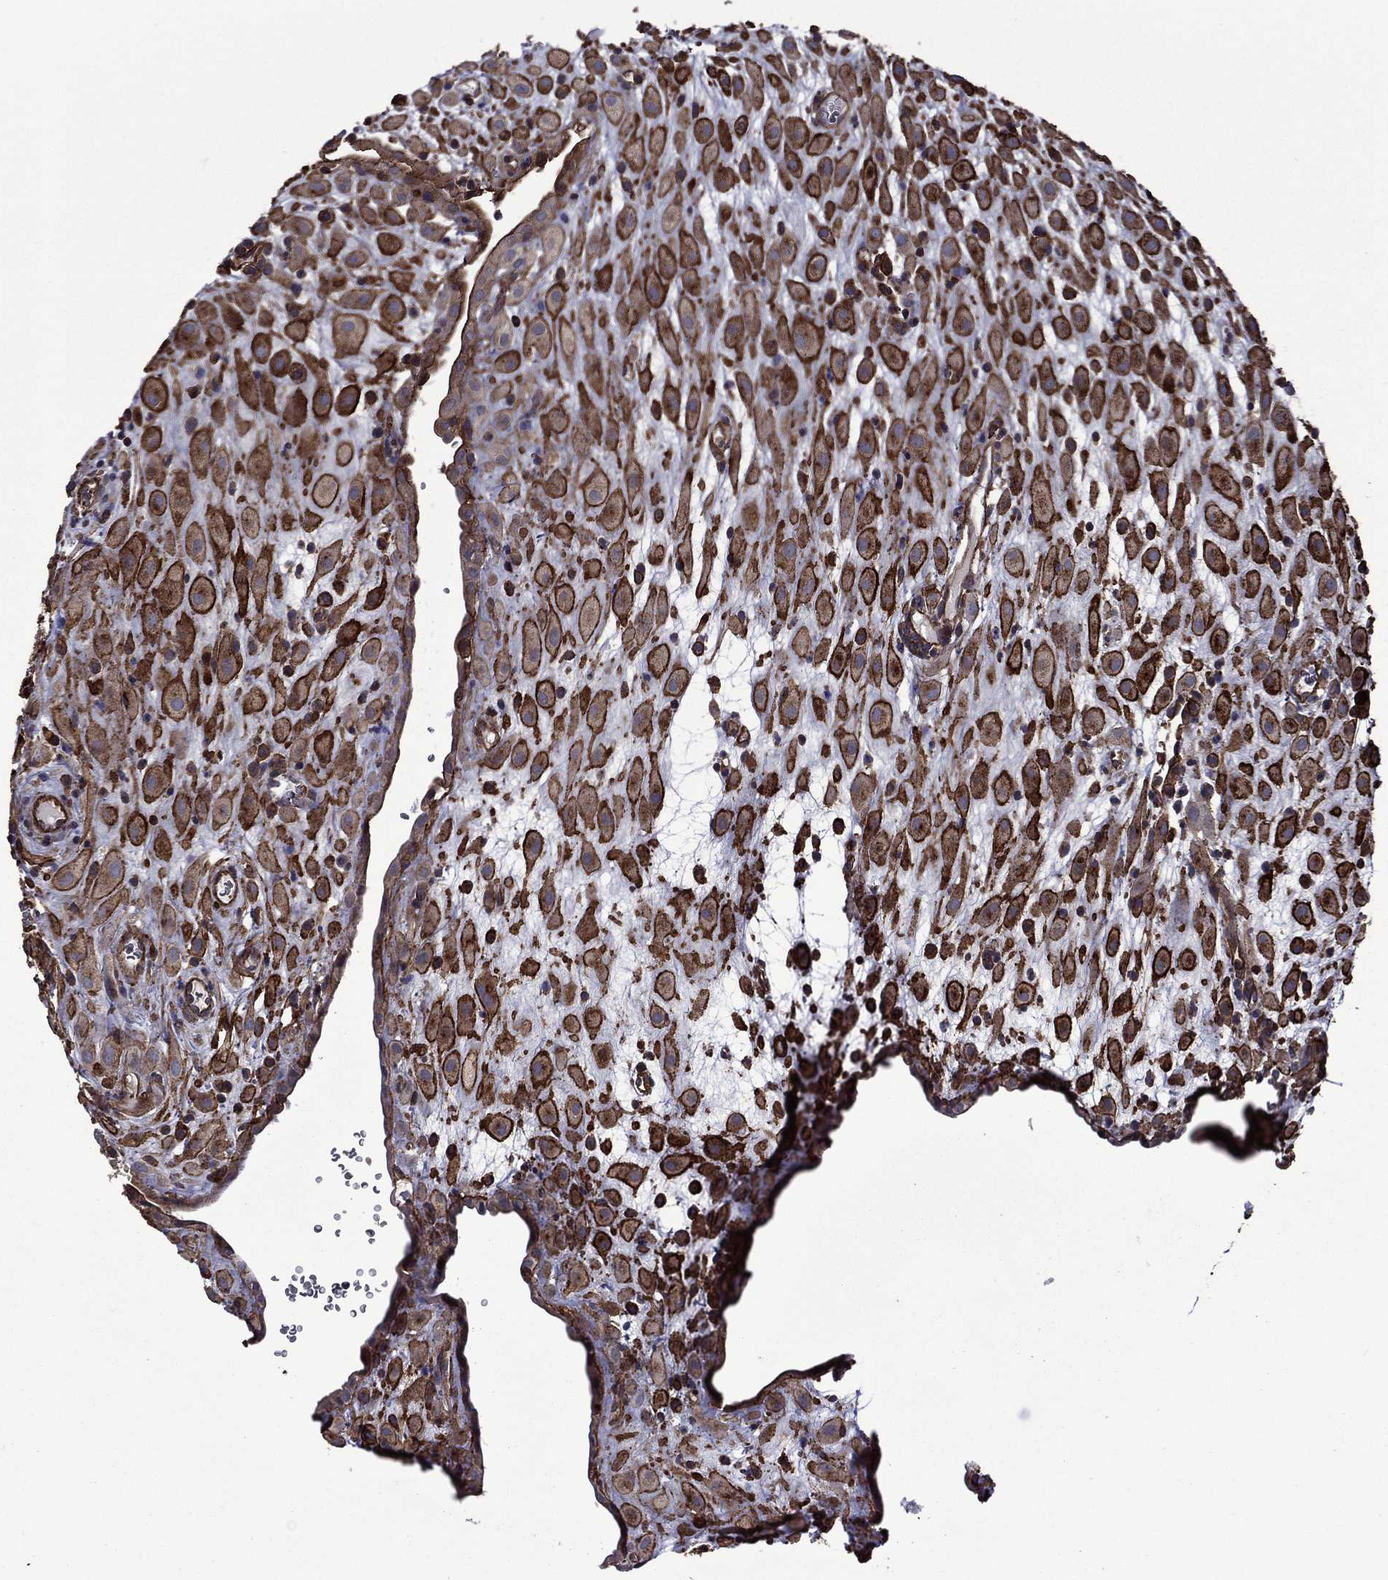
{"staining": {"intensity": "strong", "quantity": ">75%", "location": "cytoplasmic/membranous"}, "tissue": "placenta", "cell_type": "Decidual cells", "image_type": "normal", "snomed": [{"axis": "morphology", "description": "Normal tissue, NOS"}, {"axis": "topography", "description": "Placenta"}], "caption": "The histopathology image shows a brown stain indicating the presence of a protein in the cytoplasmic/membranous of decidual cells in placenta. The staining was performed using DAB, with brown indicating positive protein expression. Nuclei are stained blue with hematoxylin.", "gene": "PLPP3", "patient": {"sex": "female", "age": 19}}